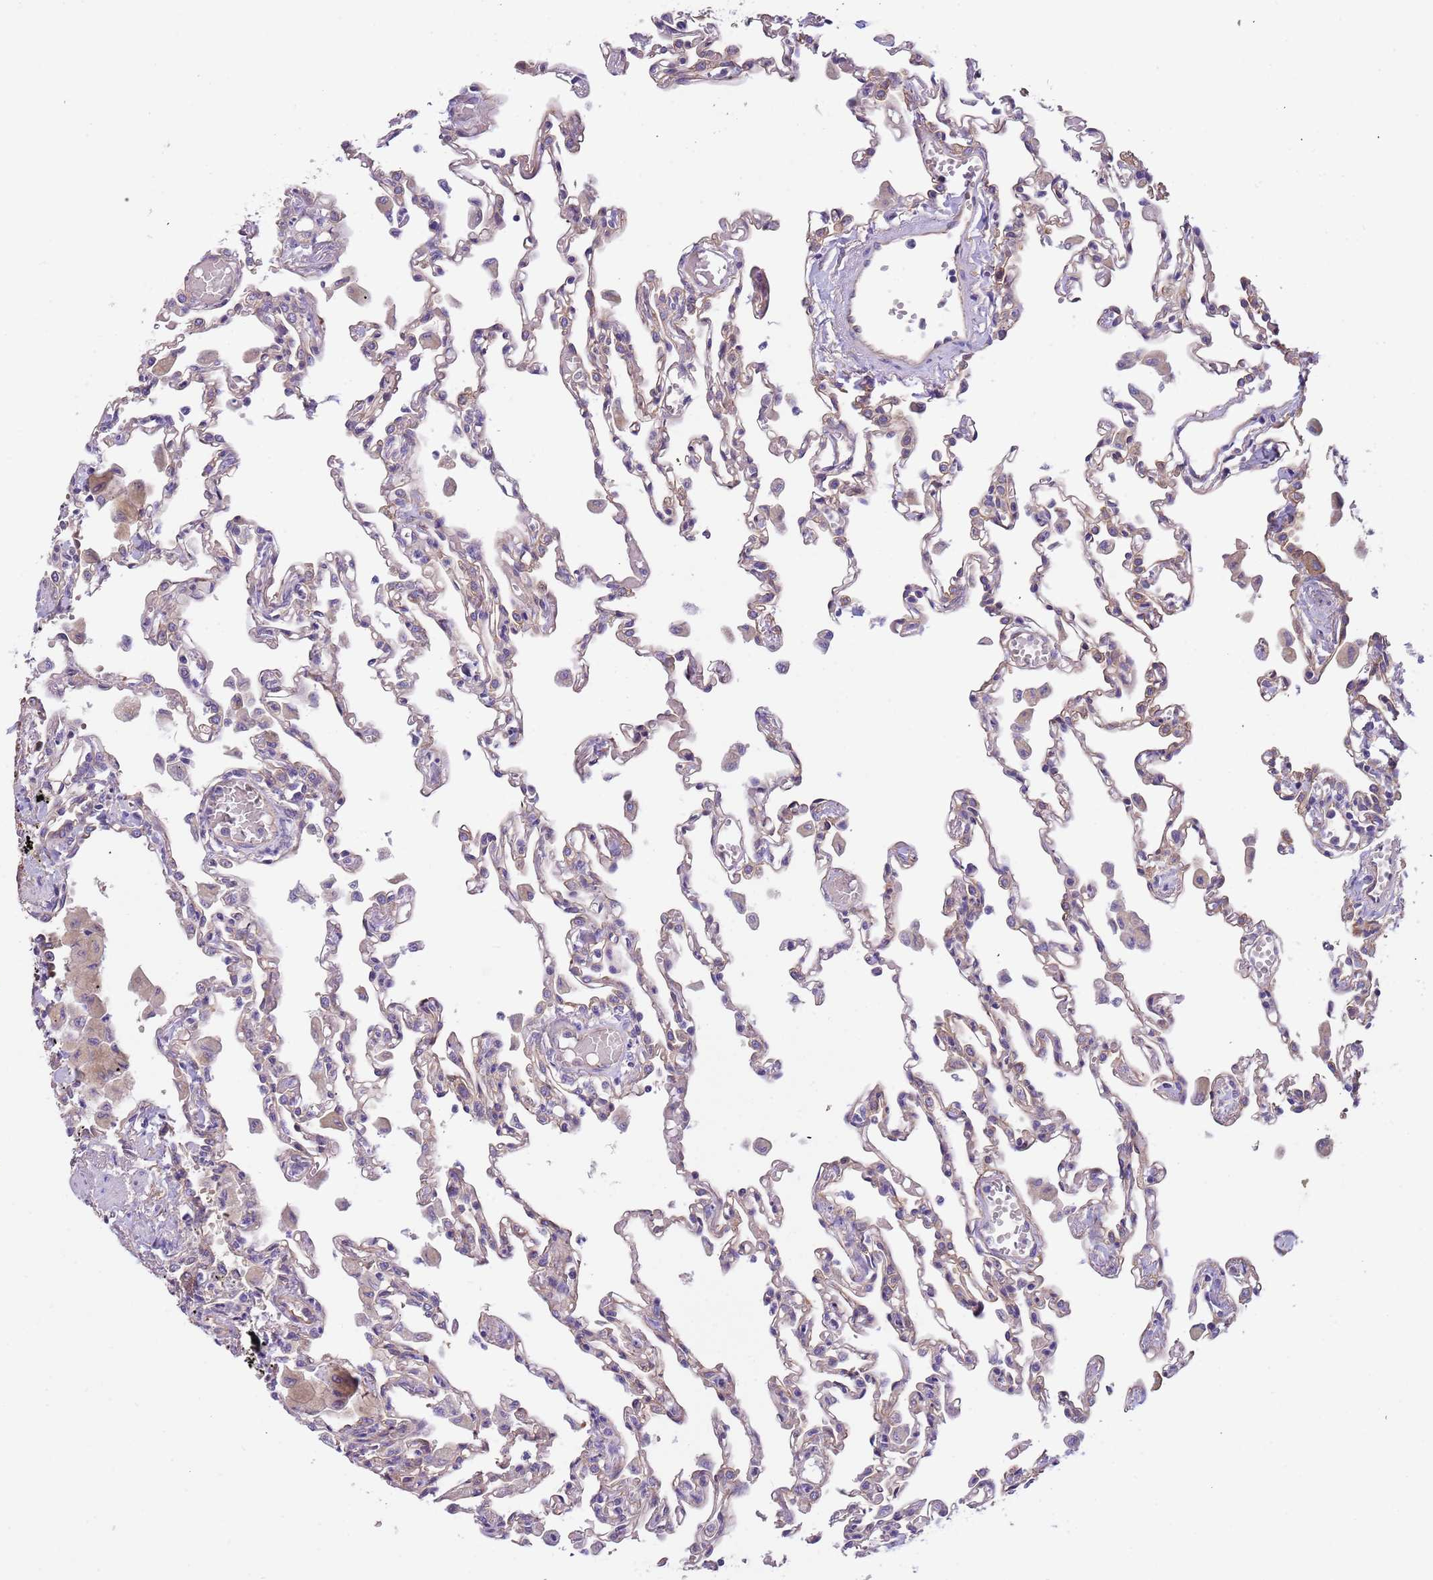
{"staining": {"intensity": "negative", "quantity": "none", "location": "none"}, "tissue": "lung", "cell_type": "Alveolar cells", "image_type": "normal", "snomed": [{"axis": "morphology", "description": "Normal tissue, NOS"}, {"axis": "topography", "description": "Bronchus"}, {"axis": "topography", "description": "Lung"}], "caption": "High power microscopy micrograph of an IHC photomicrograph of unremarkable lung, revealing no significant expression in alveolar cells.", "gene": "LAMB4", "patient": {"sex": "female", "age": 49}}